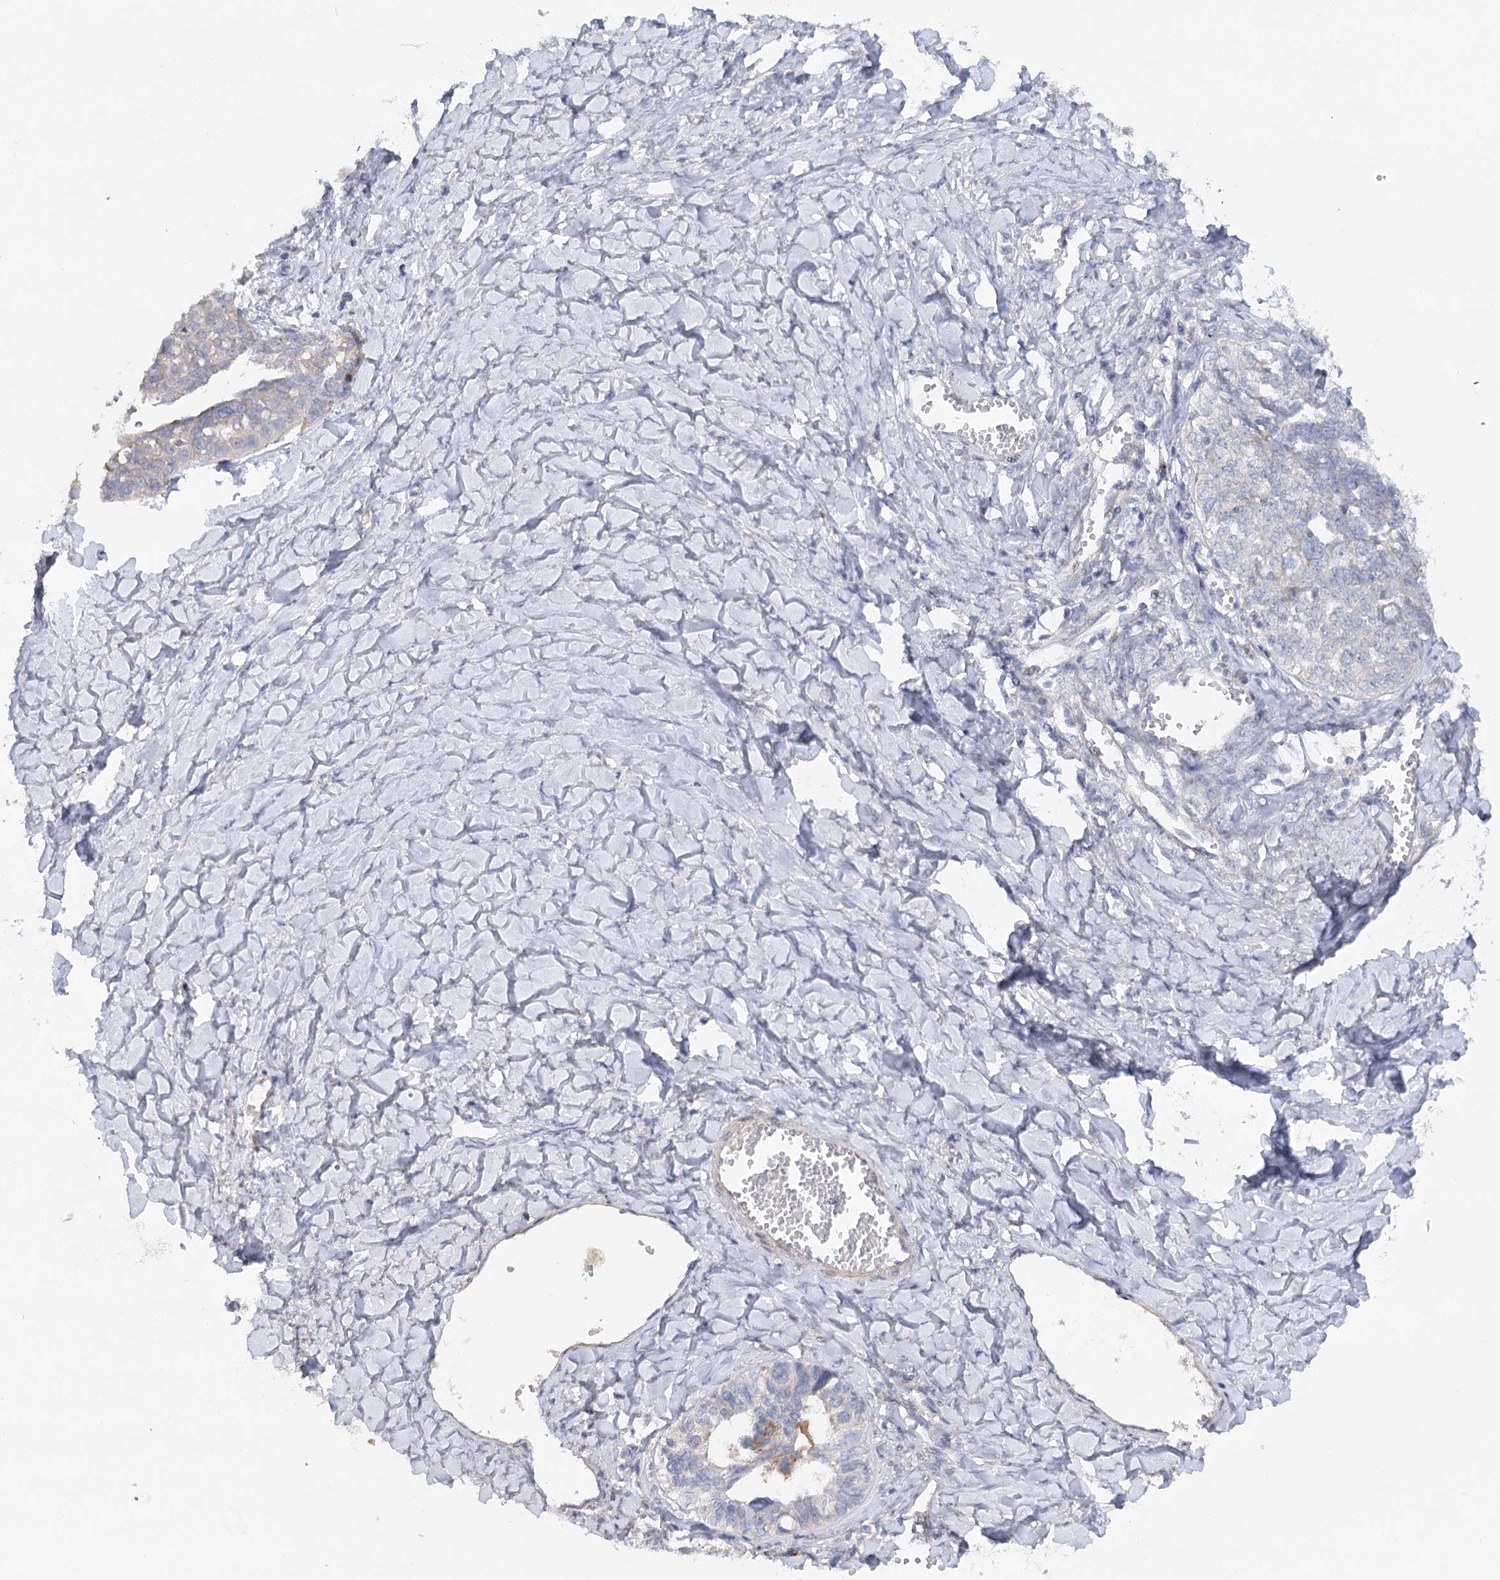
{"staining": {"intensity": "negative", "quantity": "none", "location": "none"}, "tissue": "ovarian cancer", "cell_type": "Tumor cells", "image_type": "cancer", "snomed": [{"axis": "morphology", "description": "Cystadenocarcinoma, serous, NOS"}, {"axis": "topography", "description": "Ovary"}], "caption": "An IHC image of ovarian cancer (serous cystadenocarcinoma) is shown. There is no staining in tumor cells of ovarian cancer (serous cystadenocarcinoma). The staining was performed using DAB (3,3'-diaminobenzidine) to visualize the protein expression in brown, while the nuclei were stained in blue with hematoxylin (Magnification: 20x).", "gene": "SCN11A", "patient": {"sex": "female", "age": 79}}